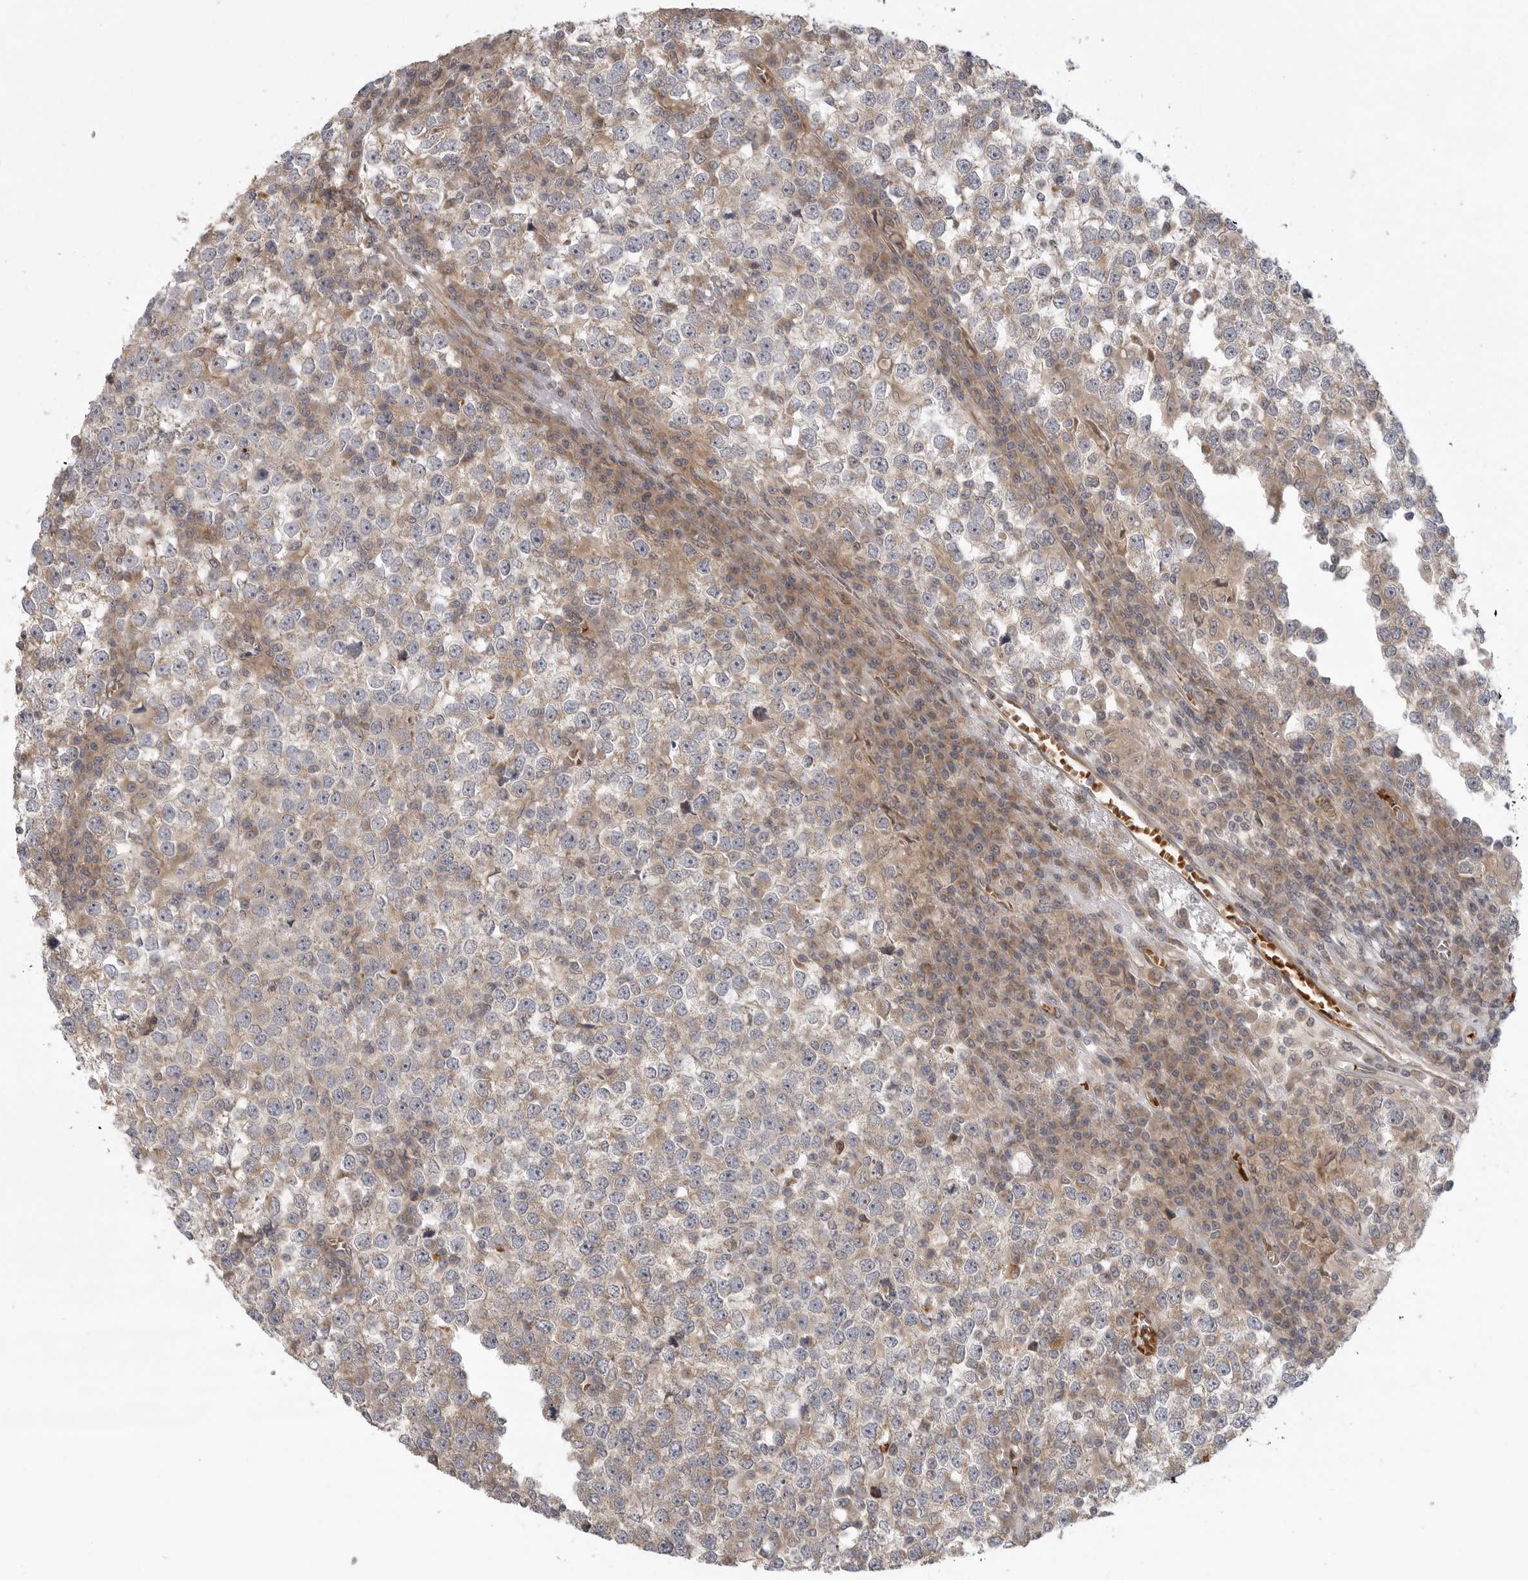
{"staining": {"intensity": "negative", "quantity": "none", "location": "none"}, "tissue": "testis cancer", "cell_type": "Tumor cells", "image_type": "cancer", "snomed": [{"axis": "morphology", "description": "Seminoma, NOS"}, {"axis": "topography", "description": "Testis"}], "caption": "This micrograph is of testis cancer stained with immunohistochemistry to label a protein in brown with the nuclei are counter-stained blue. There is no expression in tumor cells.", "gene": "CCPG1", "patient": {"sex": "male", "age": 65}}